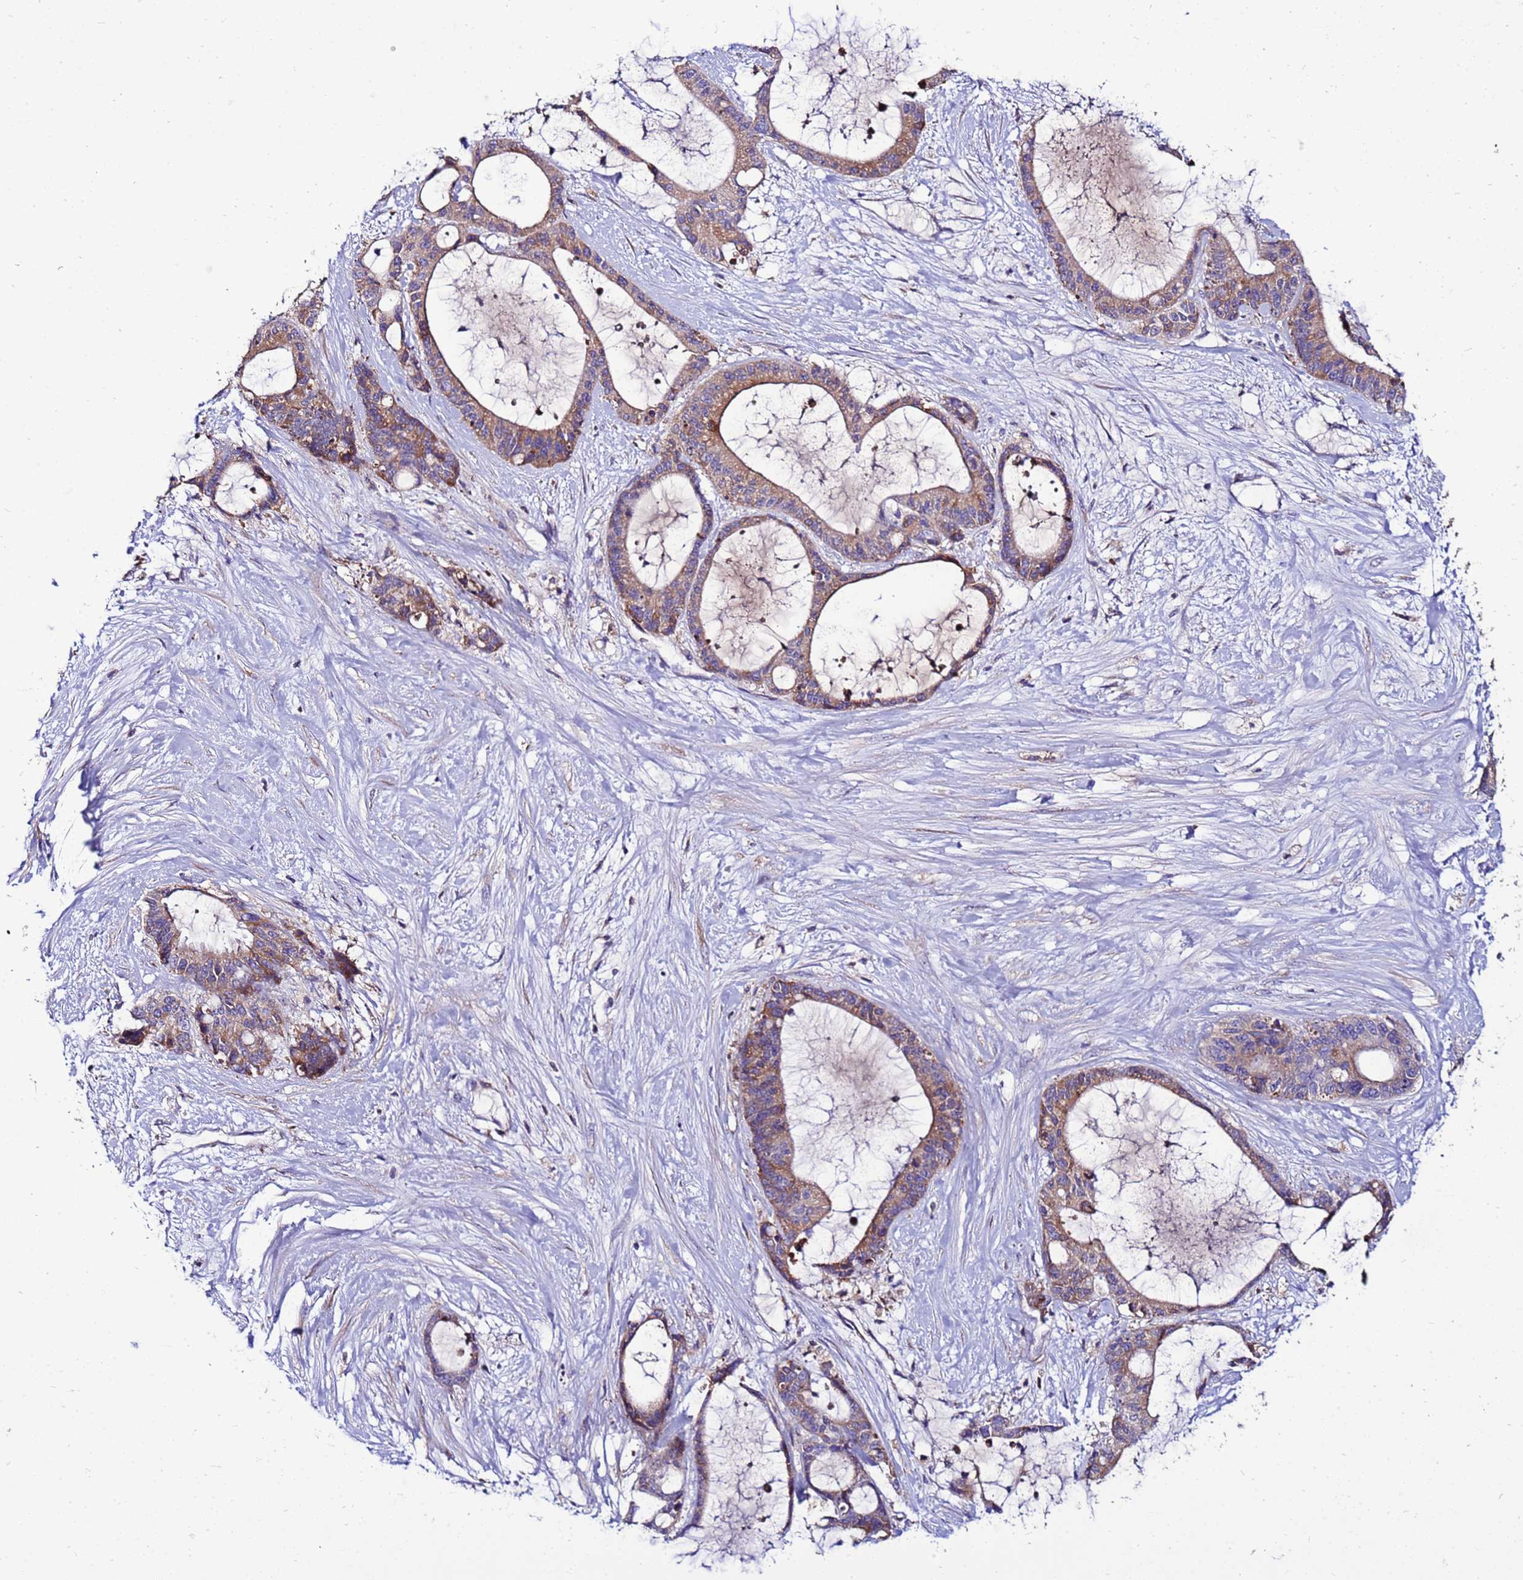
{"staining": {"intensity": "moderate", "quantity": ">75%", "location": "cytoplasmic/membranous"}, "tissue": "liver cancer", "cell_type": "Tumor cells", "image_type": "cancer", "snomed": [{"axis": "morphology", "description": "Normal tissue, NOS"}, {"axis": "morphology", "description": "Cholangiocarcinoma"}, {"axis": "topography", "description": "Liver"}, {"axis": "topography", "description": "Peripheral nerve tissue"}], "caption": "This image reveals immunohistochemistry staining of human liver cancer, with medium moderate cytoplasmic/membranous expression in about >75% of tumor cells.", "gene": "ANTKMT", "patient": {"sex": "female", "age": 73}}